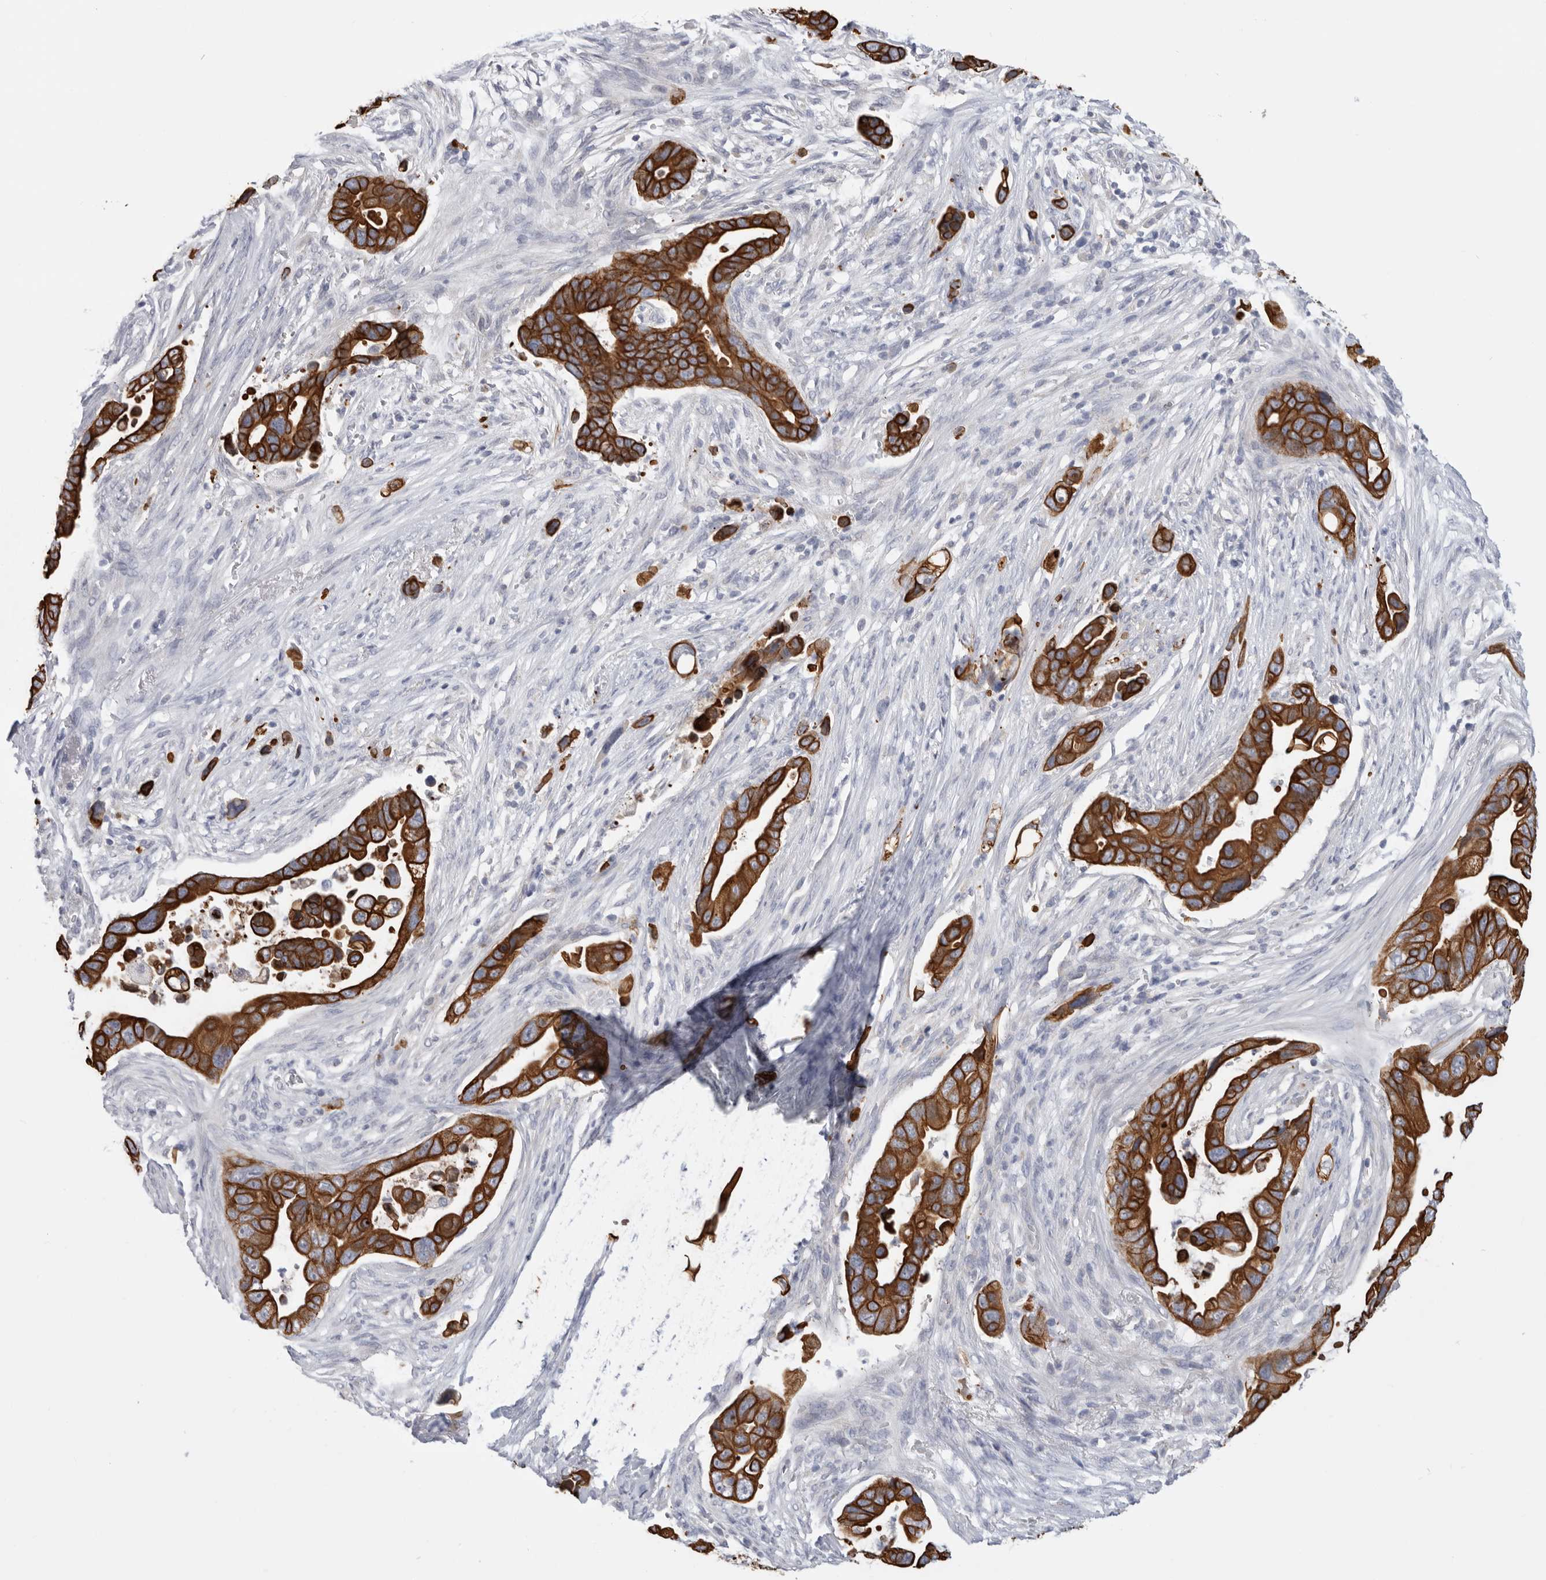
{"staining": {"intensity": "strong", "quantity": ">75%", "location": "cytoplasmic/membranous"}, "tissue": "pancreatic cancer", "cell_type": "Tumor cells", "image_type": "cancer", "snomed": [{"axis": "morphology", "description": "Adenocarcinoma, NOS"}, {"axis": "topography", "description": "Pancreas"}], "caption": "Protein staining reveals strong cytoplasmic/membranous staining in about >75% of tumor cells in adenocarcinoma (pancreatic). (brown staining indicates protein expression, while blue staining denotes nuclei).", "gene": "MTFR1L", "patient": {"sex": "female", "age": 72}}